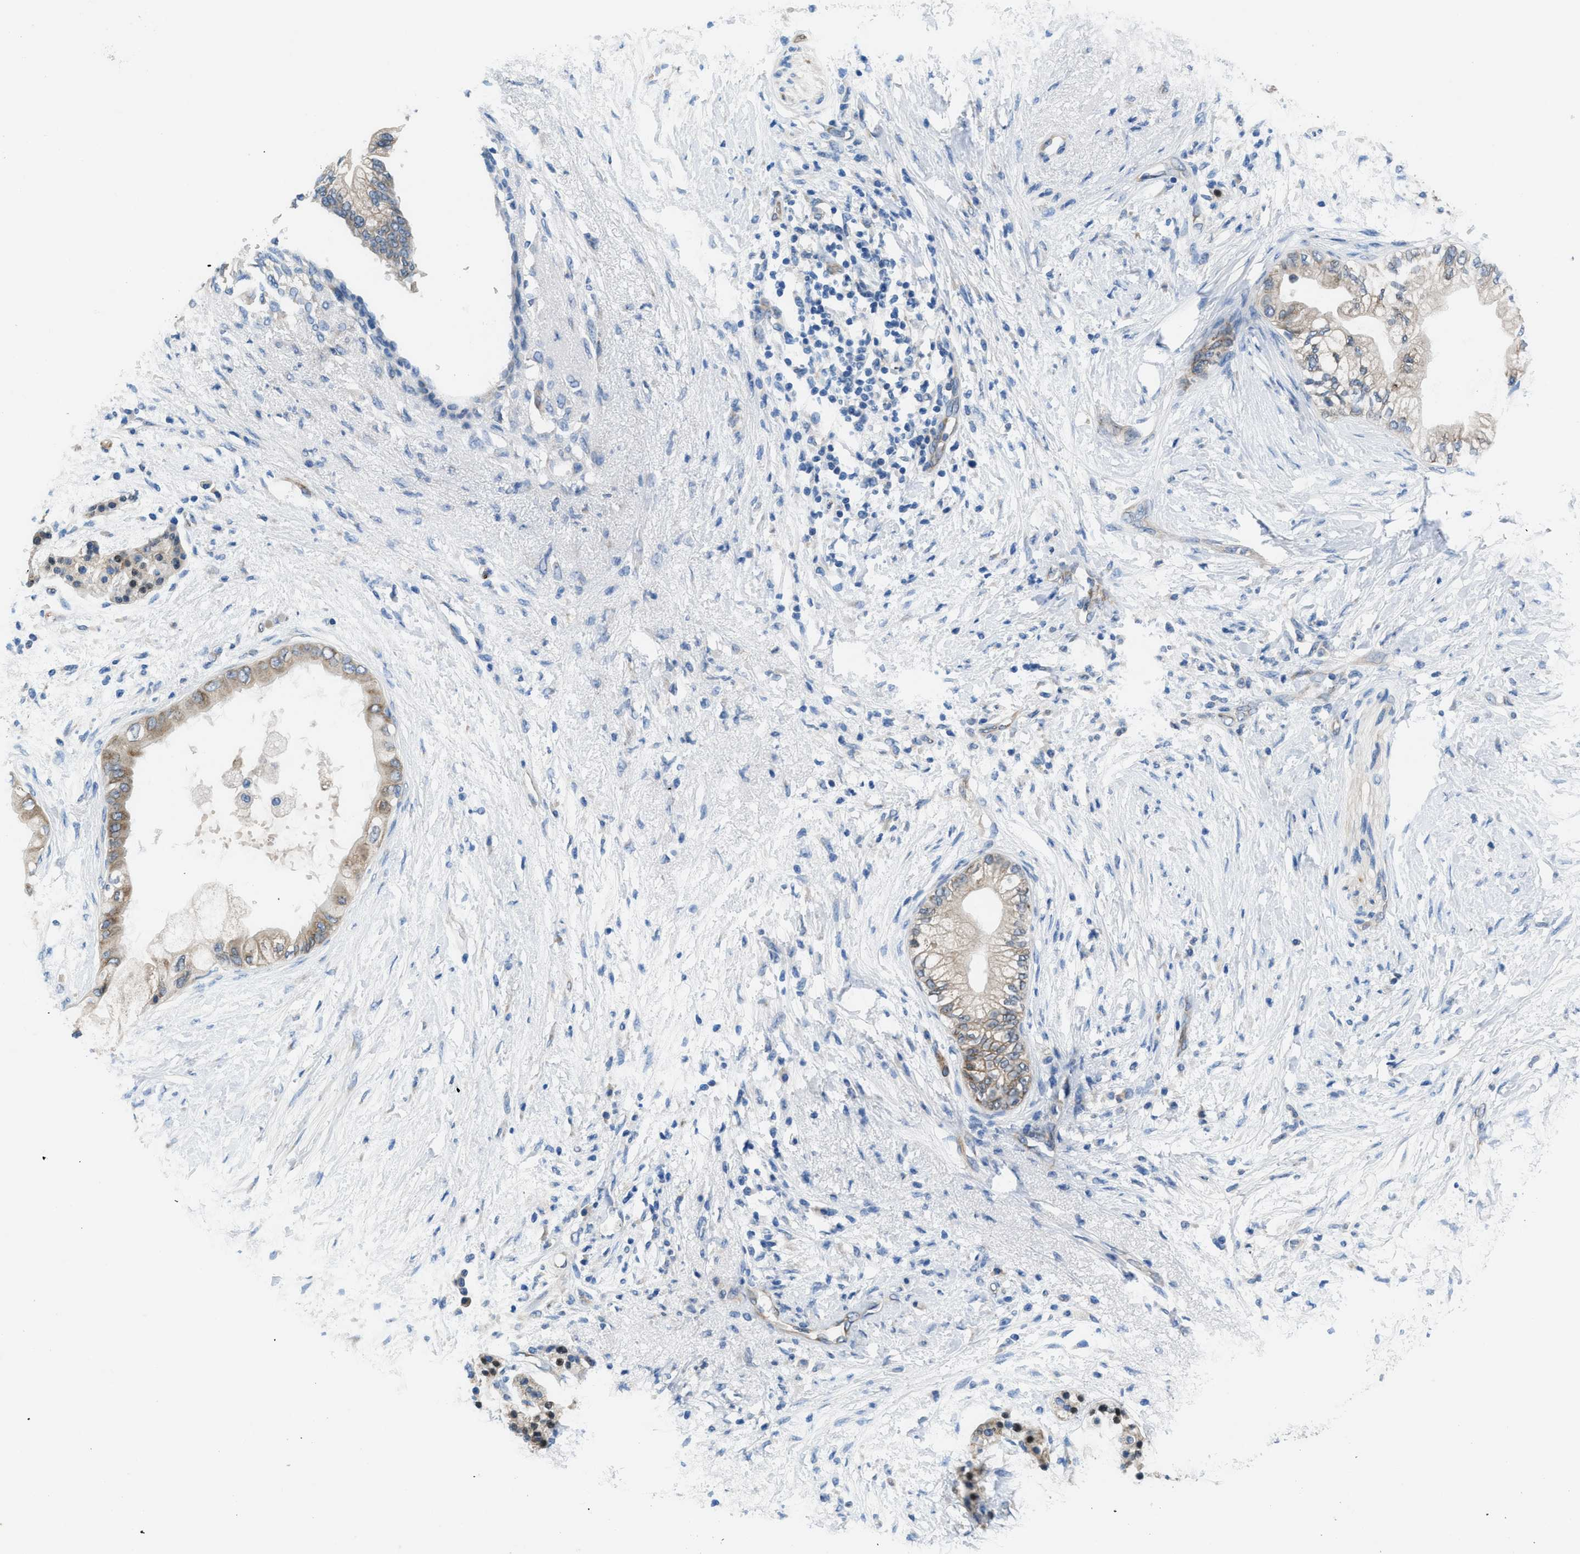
{"staining": {"intensity": "weak", "quantity": ">75%", "location": "cytoplasmic/membranous"}, "tissue": "pancreatic cancer", "cell_type": "Tumor cells", "image_type": "cancer", "snomed": [{"axis": "morphology", "description": "Normal tissue, NOS"}, {"axis": "morphology", "description": "Adenocarcinoma, NOS"}, {"axis": "topography", "description": "Pancreas"}, {"axis": "topography", "description": "Duodenum"}], "caption": "Immunohistochemical staining of human pancreatic cancer (adenocarcinoma) exhibits weak cytoplasmic/membranous protein expression in approximately >75% of tumor cells.", "gene": "PGR", "patient": {"sex": "female", "age": 60}}